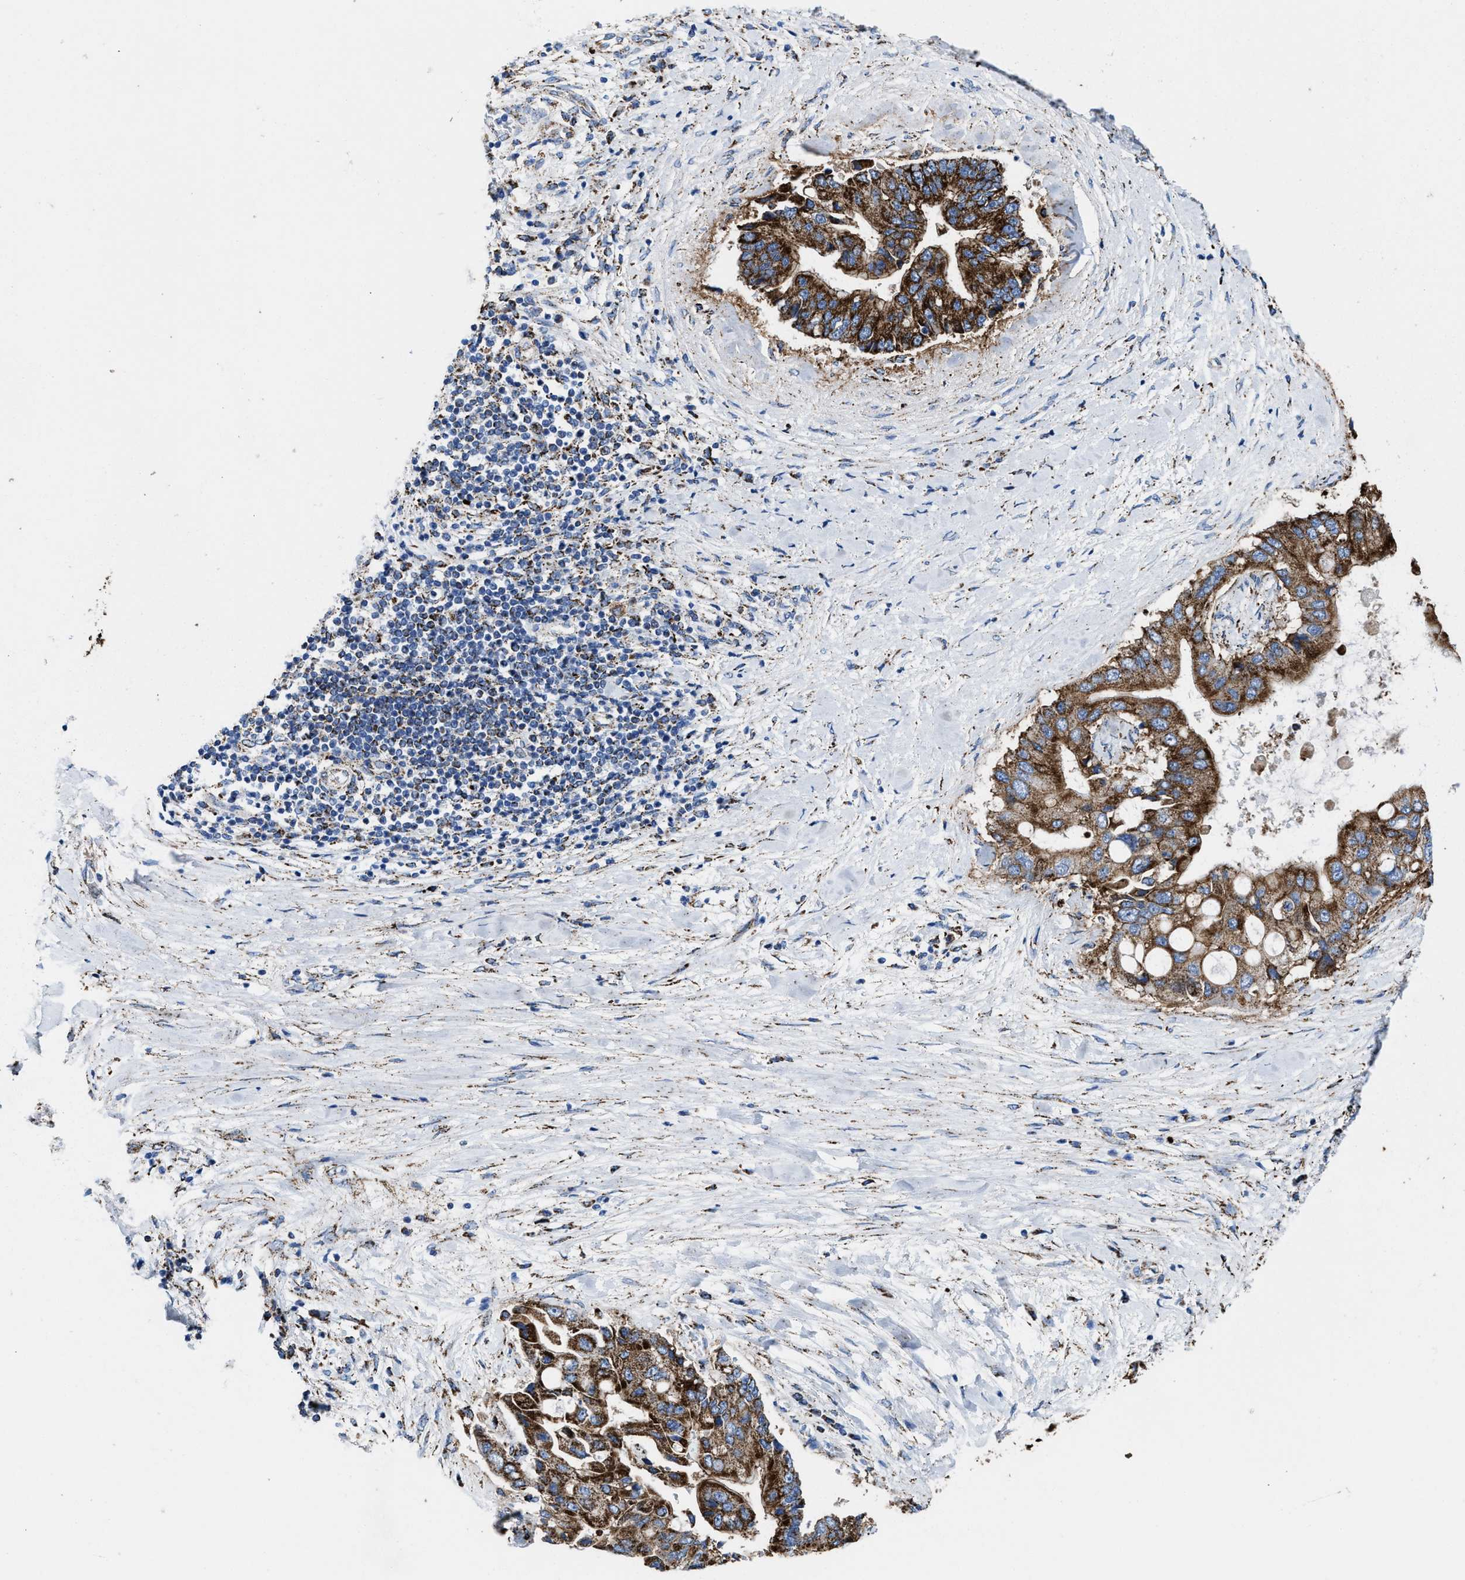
{"staining": {"intensity": "strong", "quantity": ">75%", "location": "cytoplasmic/membranous"}, "tissue": "liver cancer", "cell_type": "Tumor cells", "image_type": "cancer", "snomed": [{"axis": "morphology", "description": "Cholangiocarcinoma"}, {"axis": "topography", "description": "Liver"}], "caption": "Human liver cholangiocarcinoma stained with a protein marker exhibits strong staining in tumor cells.", "gene": "ALDH1B1", "patient": {"sex": "male", "age": 50}}